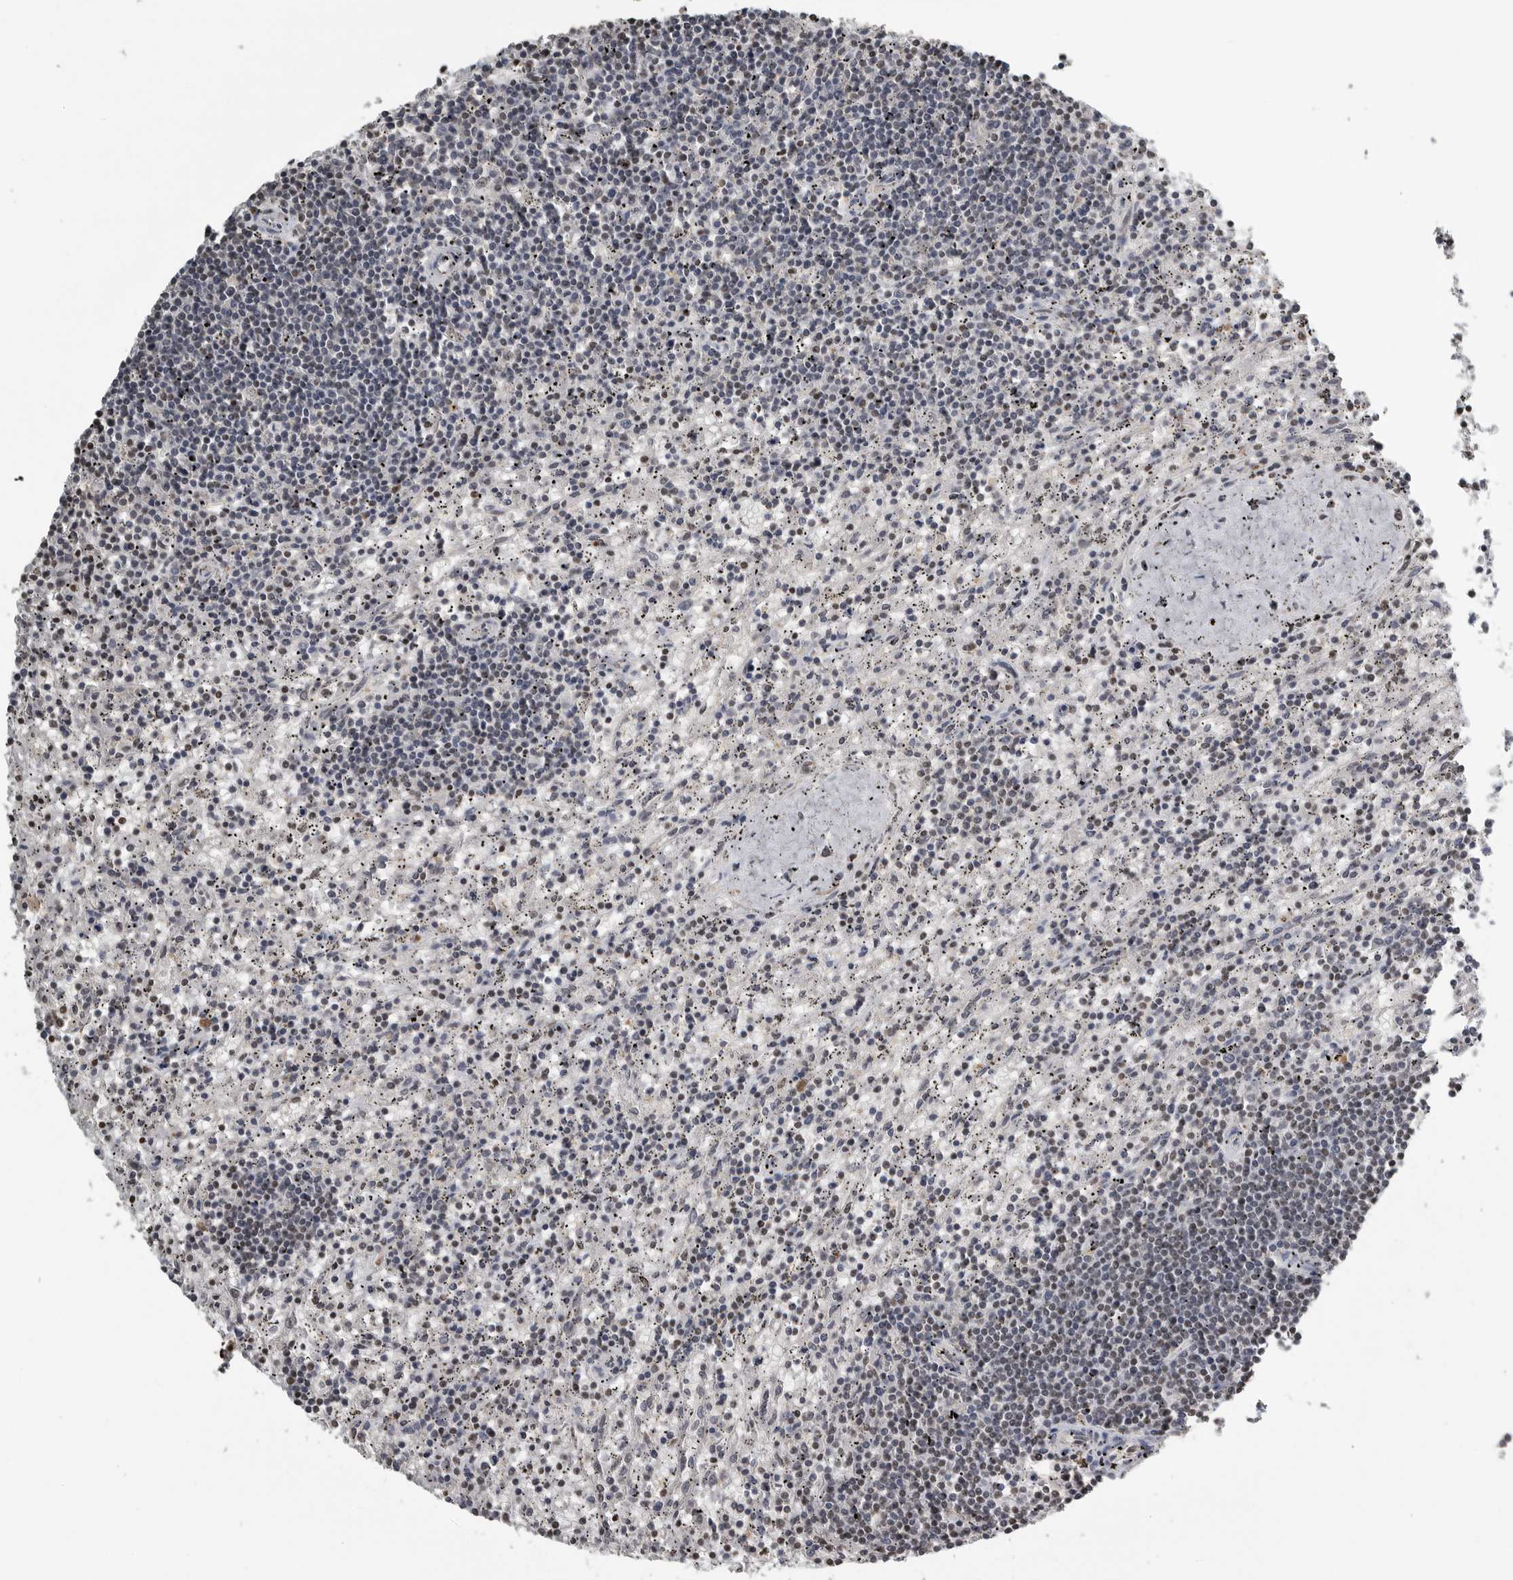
{"staining": {"intensity": "weak", "quantity": "25%-75%", "location": "nuclear"}, "tissue": "lymphoma", "cell_type": "Tumor cells", "image_type": "cancer", "snomed": [{"axis": "morphology", "description": "Malignant lymphoma, non-Hodgkin's type, Low grade"}, {"axis": "topography", "description": "Spleen"}], "caption": "DAB immunohistochemical staining of human malignant lymphoma, non-Hodgkin's type (low-grade) demonstrates weak nuclear protein staining in approximately 25%-75% of tumor cells. Nuclei are stained in blue.", "gene": "TGS1", "patient": {"sex": "male", "age": 76}}